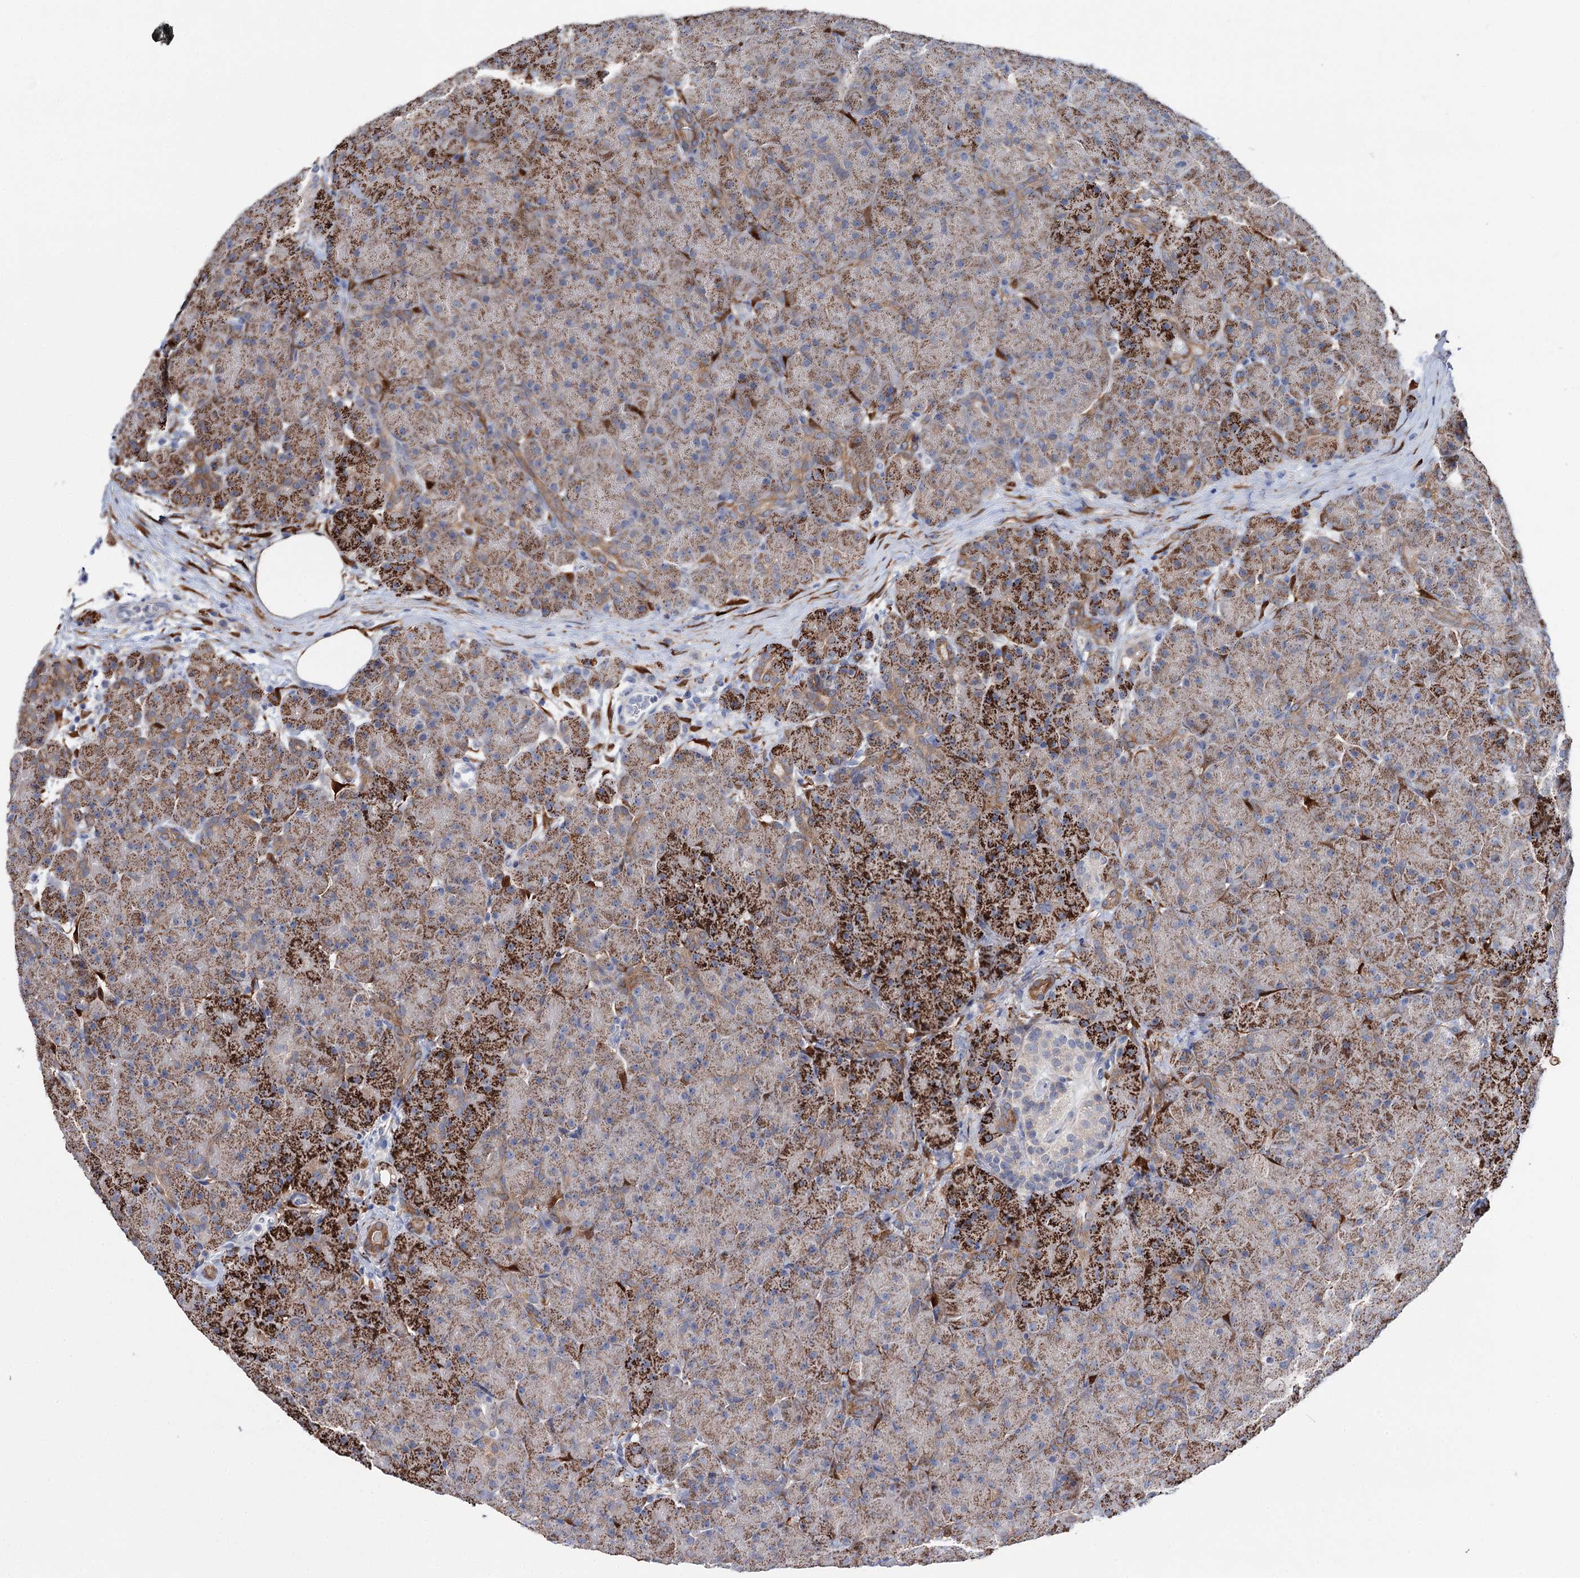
{"staining": {"intensity": "strong", "quantity": ">75%", "location": "cytoplasmic/membranous"}, "tissue": "pancreas", "cell_type": "Exocrine glandular cells", "image_type": "normal", "snomed": [{"axis": "morphology", "description": "Normal tissue, NOS"}, {"axis": "topography", "description": "Pancreas"}], "caption": "The histopathology image exhibits immunohistochemical staining of normal pancreas. There is strong cytoplasmic/membranous expression is appreciated in approximately >75% of exocrine glandular cells.", "gene": "LYZL4", "patient": {"sex": "male", "age": 66}}